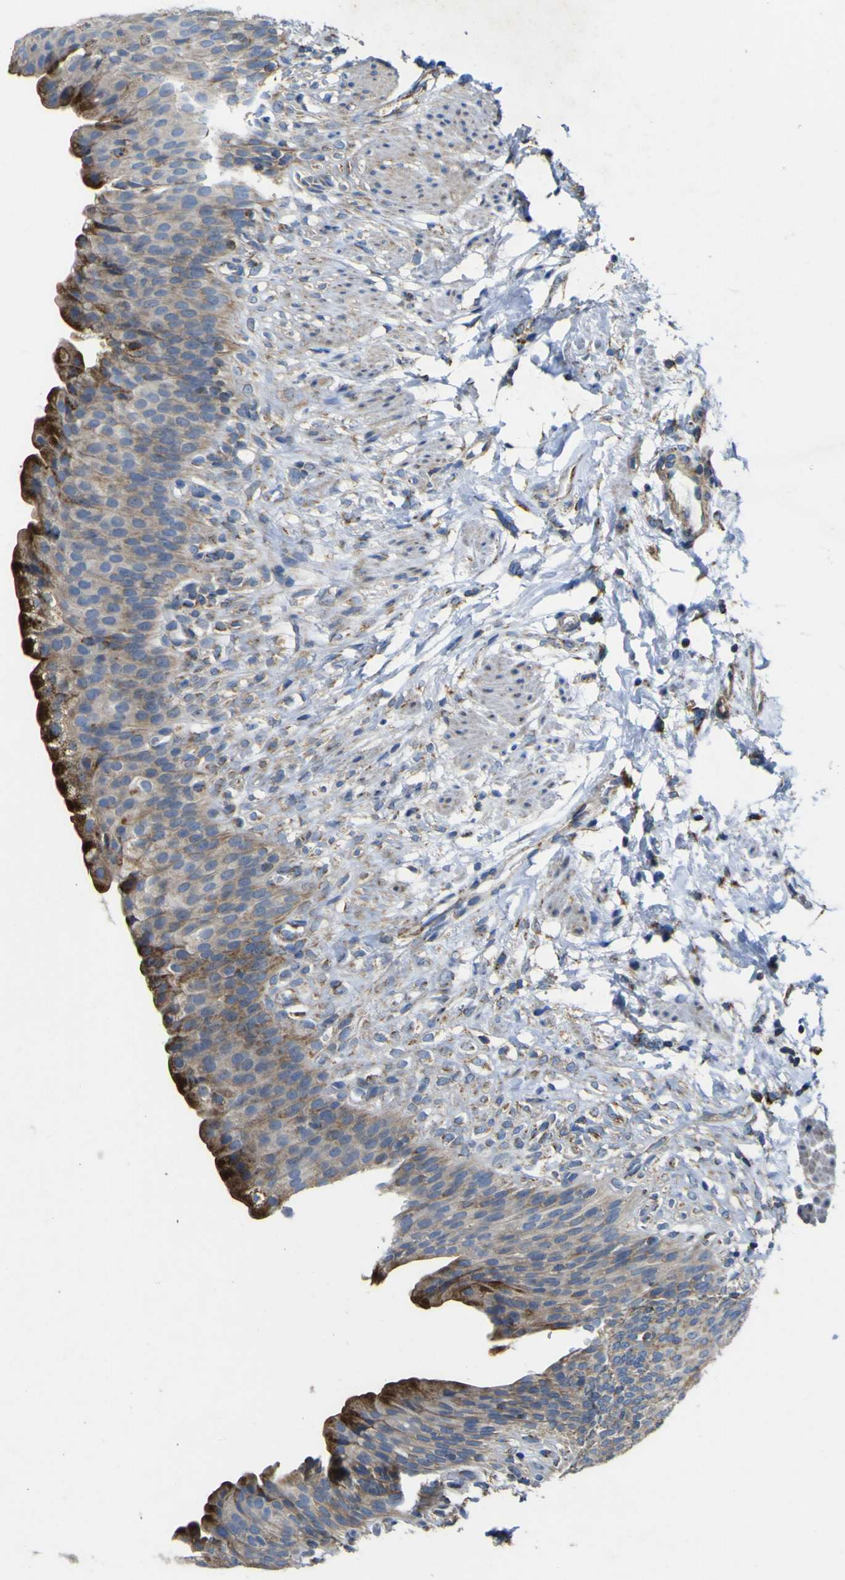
{"staining": {"intensity": "weak", "quantity": ">75%", "location": "cytoplasmic/membranous"}, "tissue": "urinary bladder", "cell_type": "Urothelial cells", "image_type": "normal", "snomed": [{"axis": "morphology", "description": "Normal tissue, NOS"}, {"axis": "topography", "description": "Urinary bladder"}], "caption": "Immunohistochemistry (IHC) micrograph of normal urinary bladder stained for a protein (brown), which shows low levels of weak cytoplasmic/membranous staining in approximately >75% of urothelial cells.", "gene": "ALDH18A1", "patient": {"sex": "female", "age": 79}}